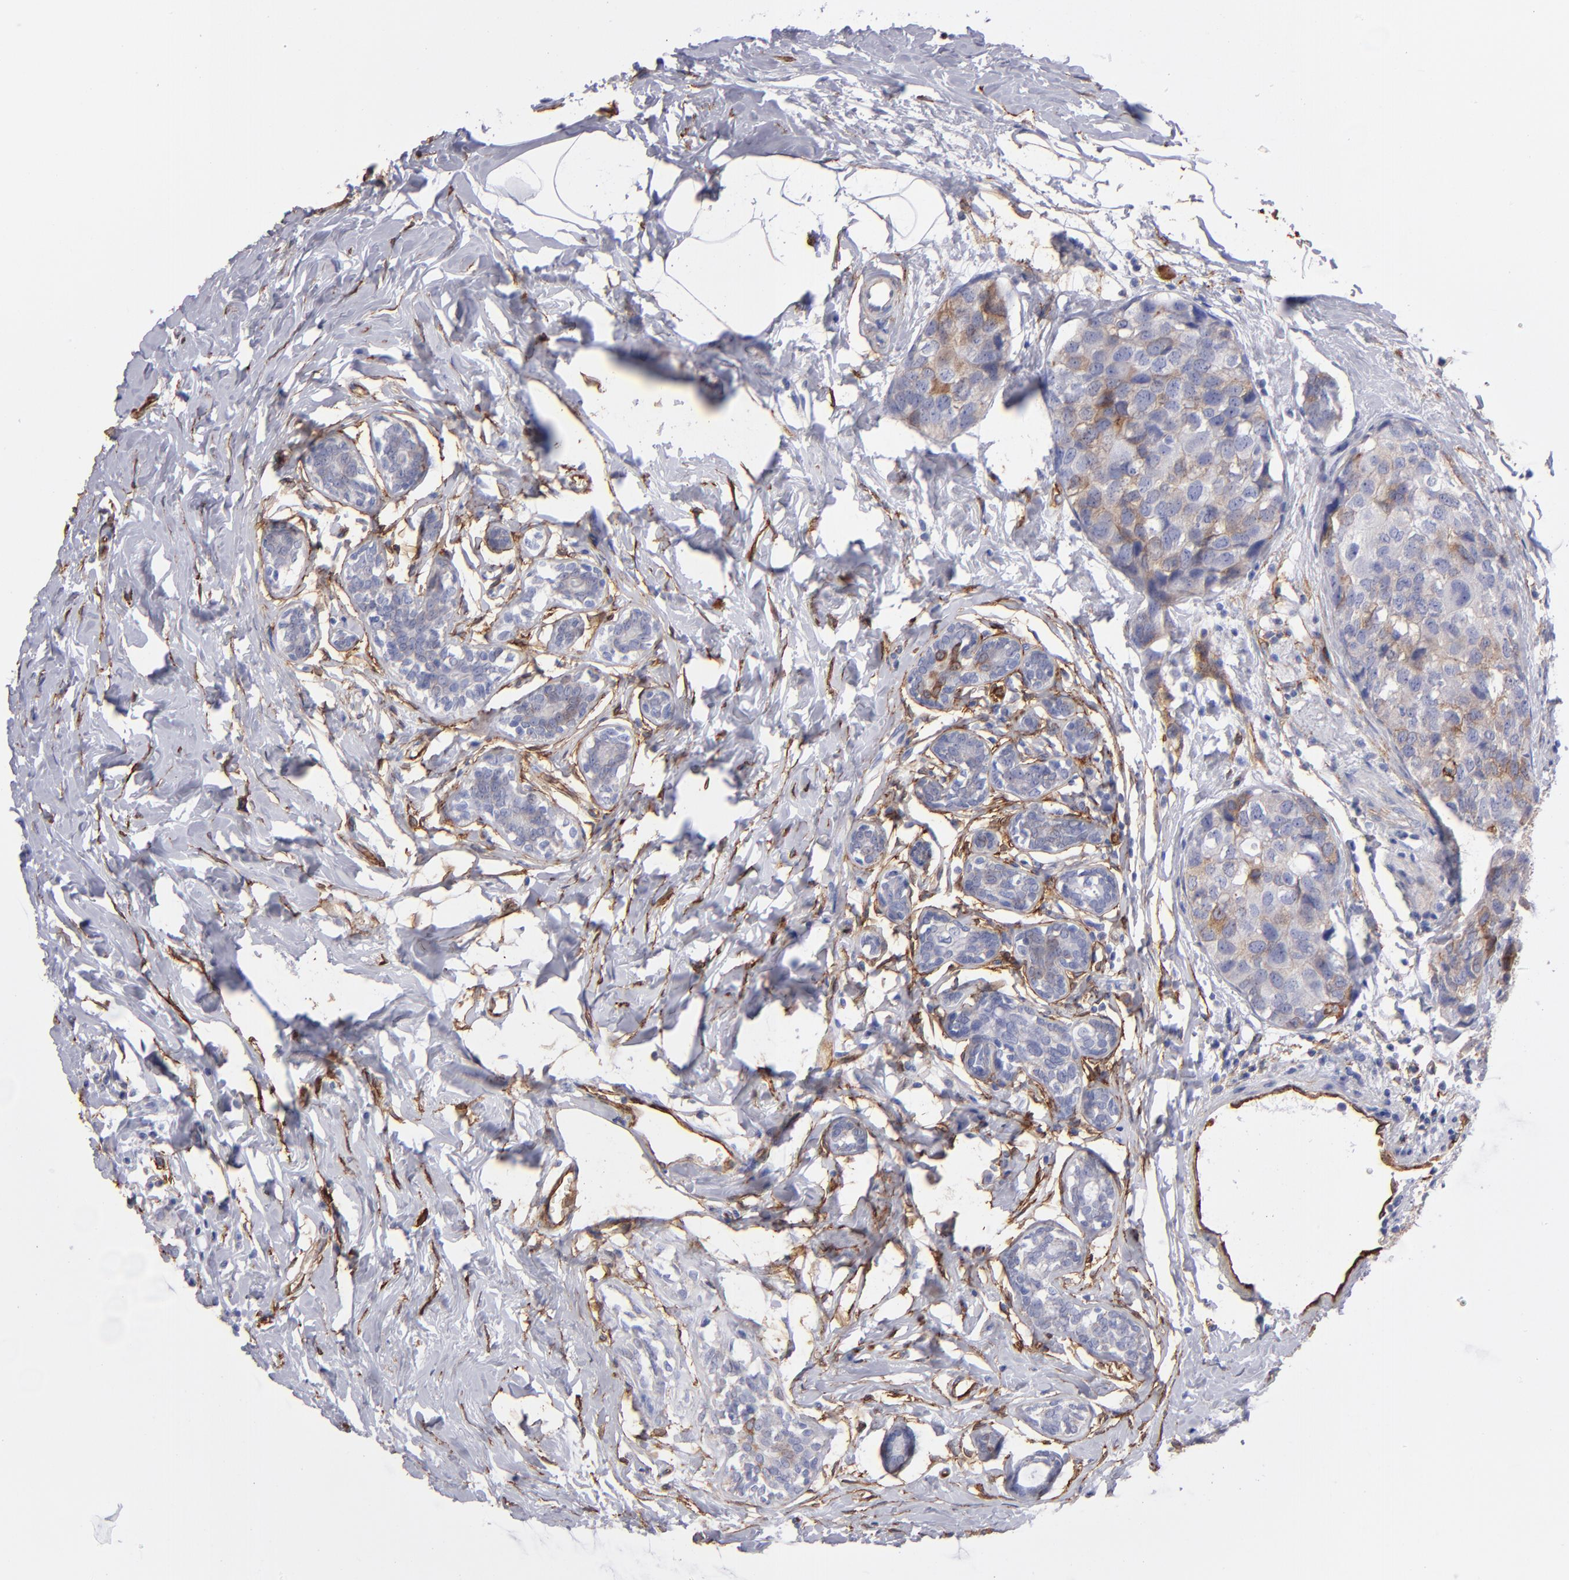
{"staining": {"intensity": "moderate", "quantity": "25%-75%", "location": "cytoplasmic/membranous"}, "tissue": "breast cancer", "cell_type": "Tumor cells", "image_type": "cancer", "snomed": [{"axis": "morphology", "description": "Normal tissue, NOS"}, {"axis": "morphology", "description": "Duct carcinoma"}, {"axis": "topography", "description": "Breast"}], "caption": "Intraductal carcinoma (breast) stained for a protein (brown) exhibits moderate cytoplasmic/membranous positive staining in approximately 25%-75% of tumor cells.", "gene": "AHNAK2", "patient": {"sex": "female", "age": 50}}